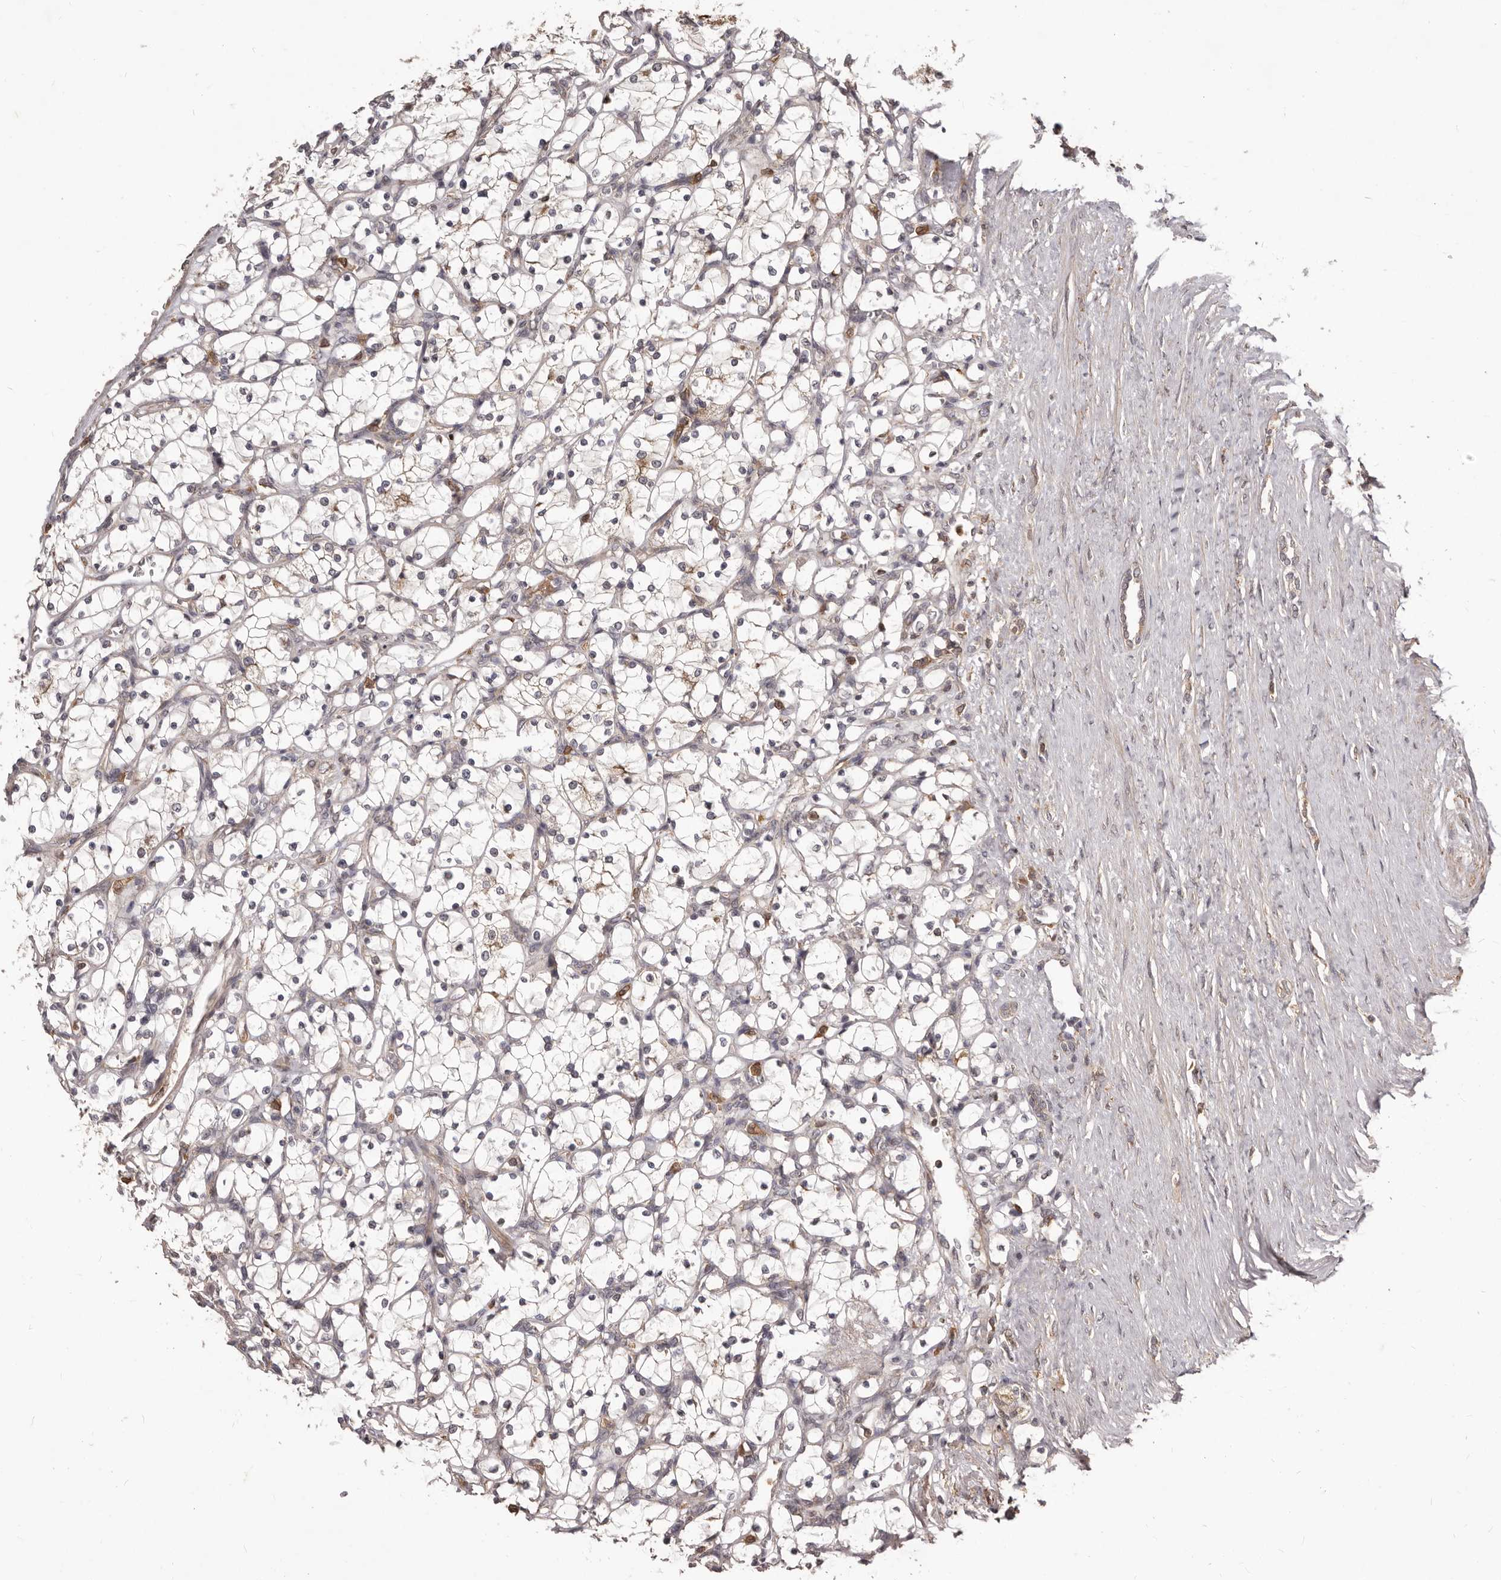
{"staining": {"intensity": "negative", "quantity": "none", "location": "none"}, "tissue": "renal cancer", "cell_type": "Tumor cells", "image_type": "cancer", "snomed": [{"axis": "morphology", "description": "Adenocarcinoma, NOS"}, {"axis": "topography", "description": "Kidney"}], "caption": "This is an immunohistochemistry (IHC) image of human adenocarcinoma (renal). There is no positivity in tumor cells.", "gene": "RNF187", "patient": {"sex": "female", "age": 69}}